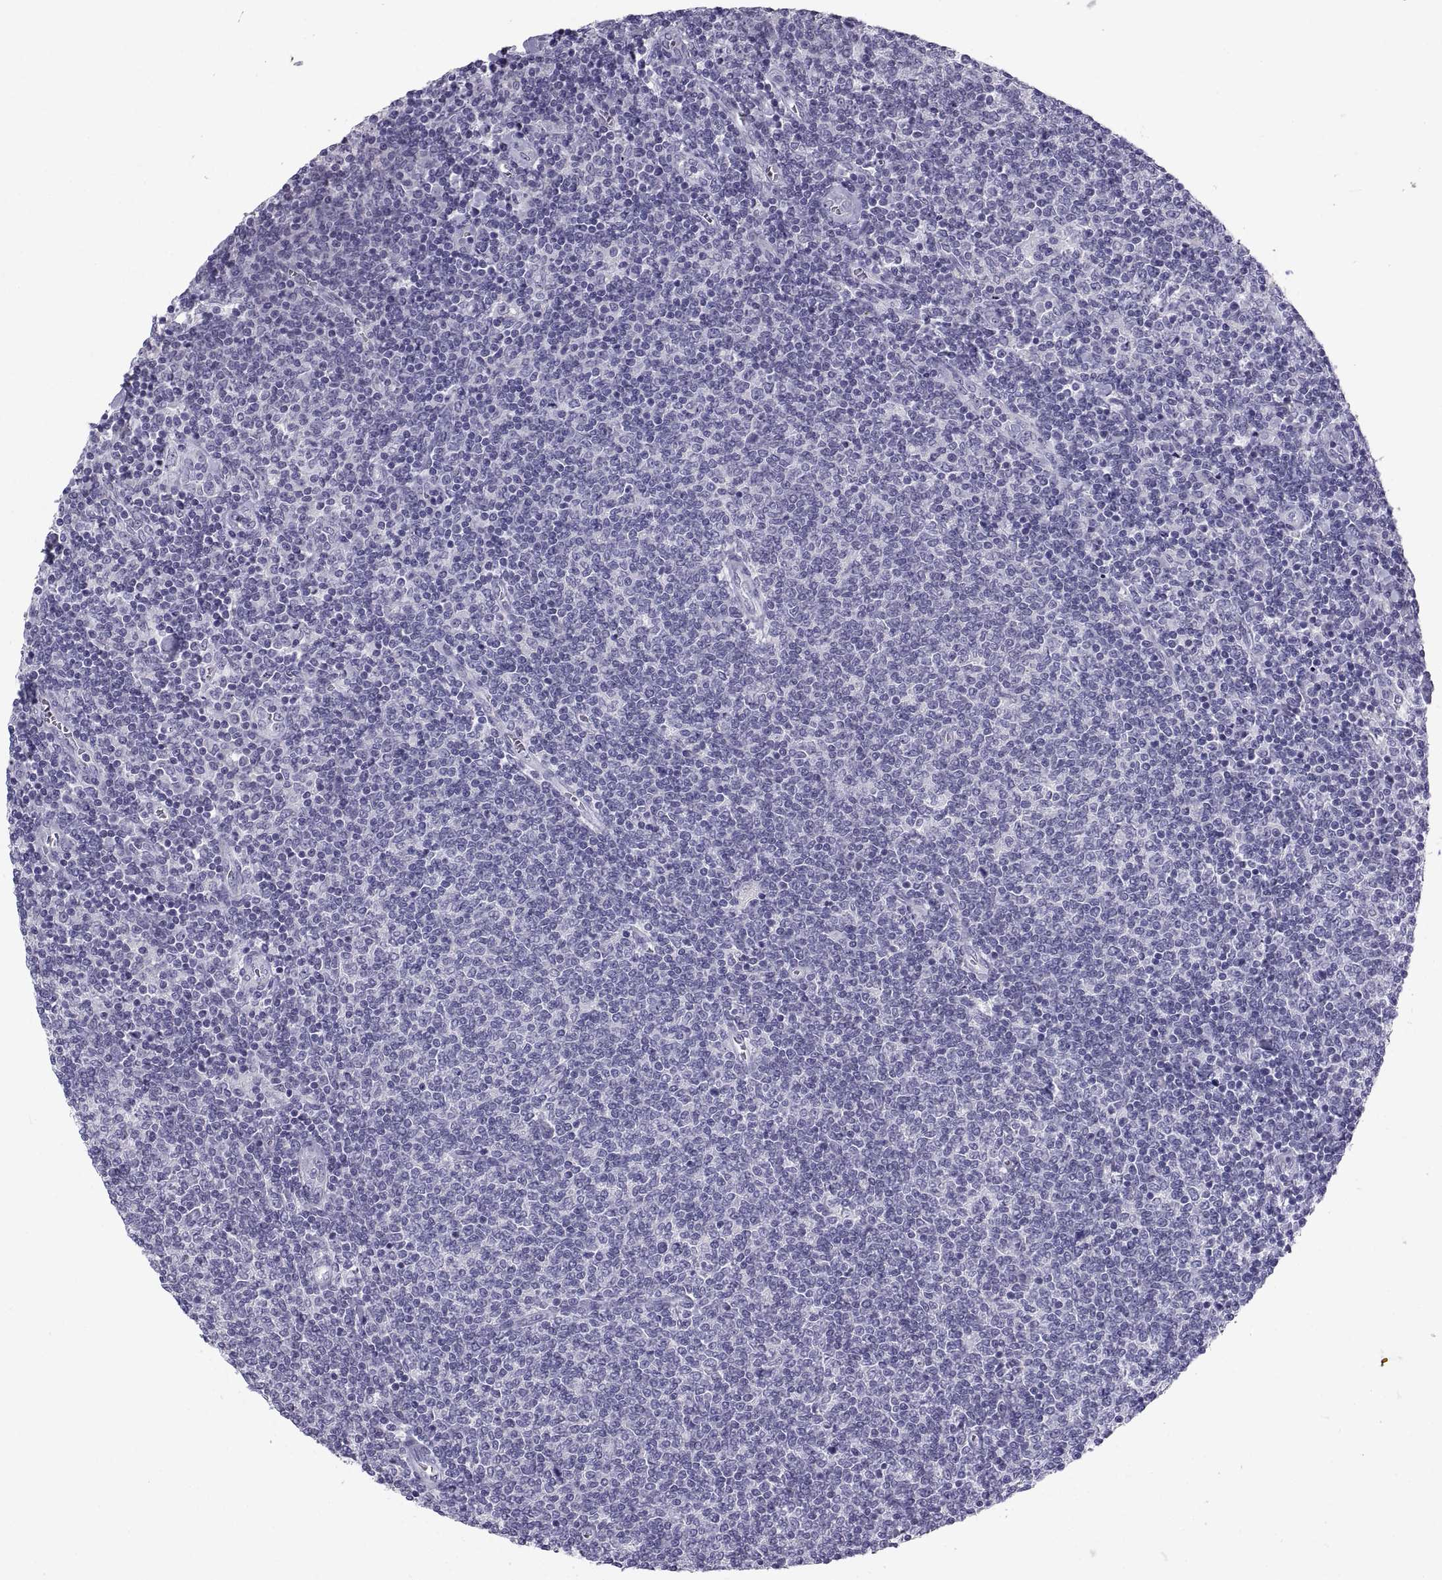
{"staining": {"intensity": "negative", "quantity": "none", "location": "none"}, "tissue": "lymphoma", "cell_type": "Tumor cells", "image_type": "cancer", "snomed": [{"axis": "morphology", "description": "Malignant lymphoma, non-Hodgkin's type, Low grade"}, {"axis": "topography", "description": "Lymph node"}], "caption": "There is no significant expression in tumor cells of lymphoma.", "gene": "PCSK1N", "patient": {"sex": "male", "age": 52}}